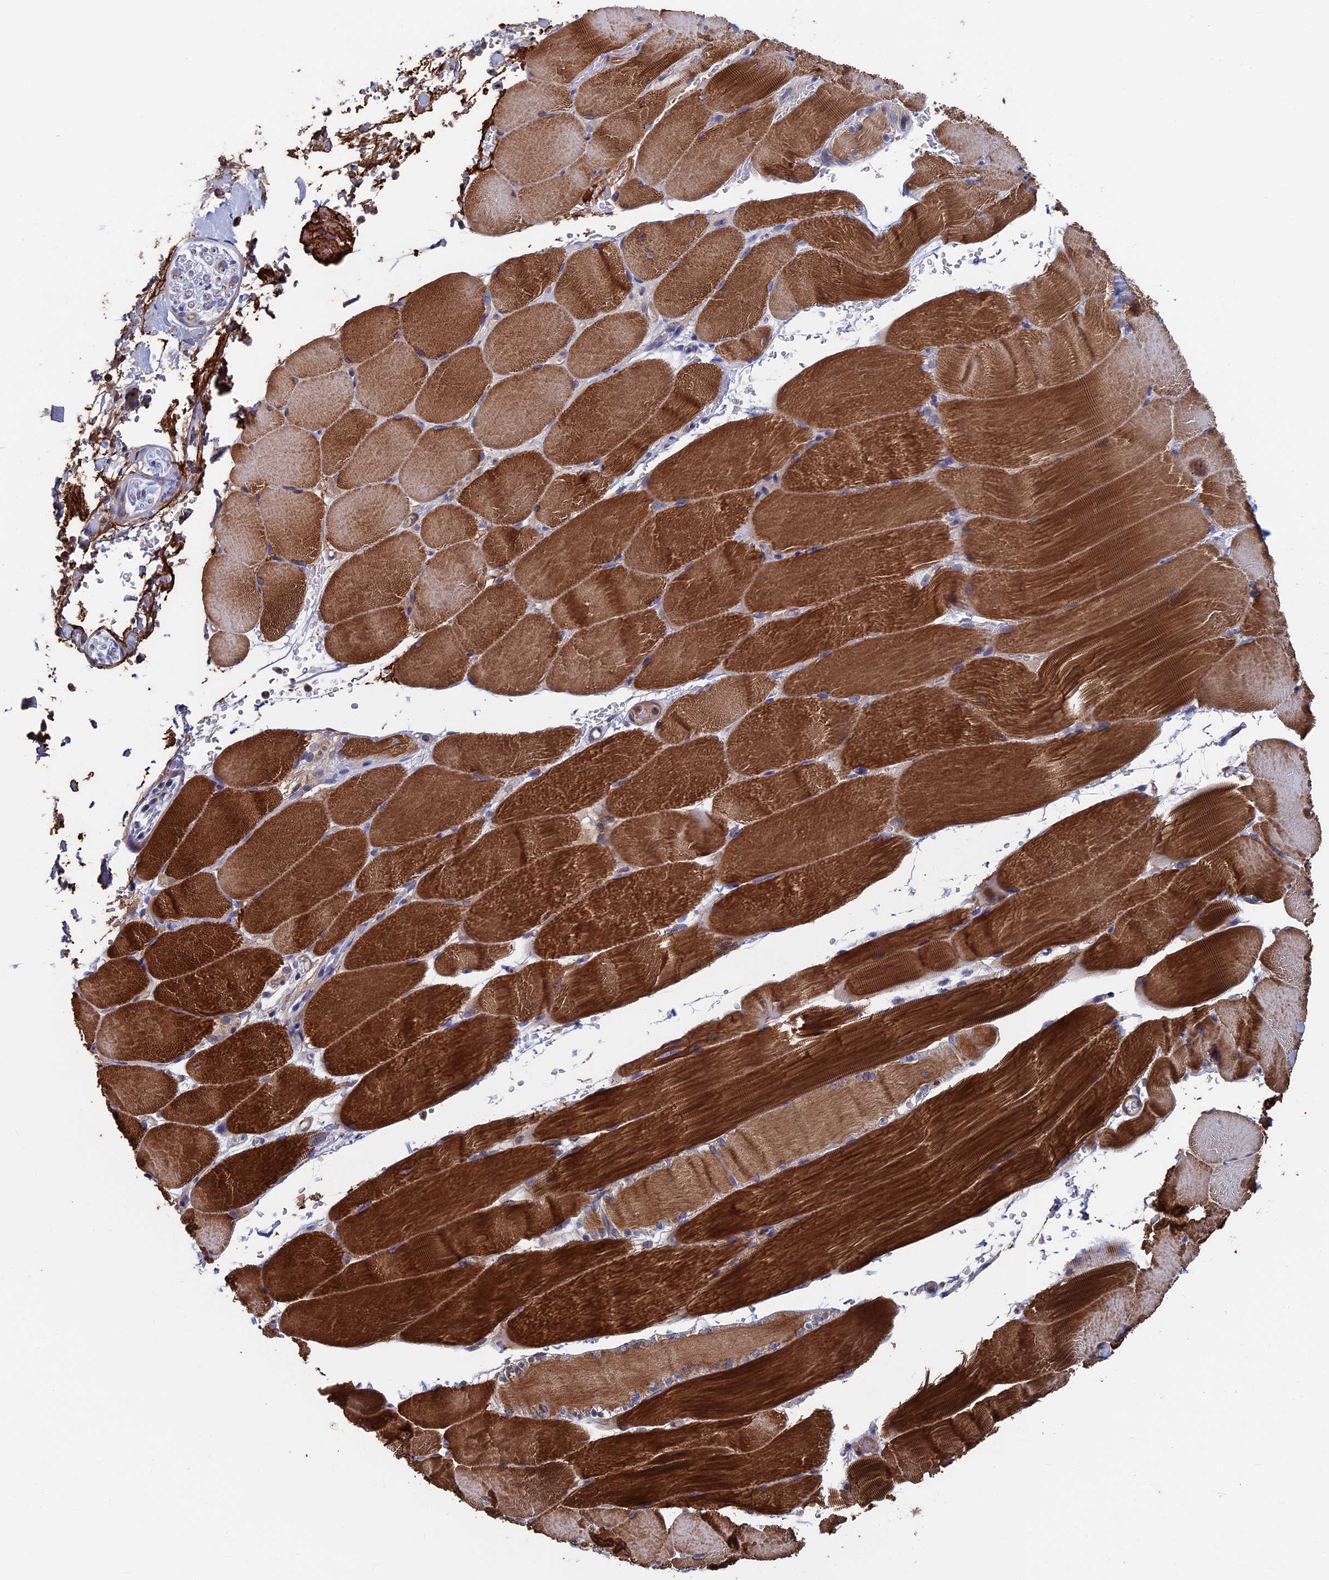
{"staining": {"intensity": "strong", "quantity": "25%-75%", "location": "cytoplasmic/membranous"}, "tissue": "skeletal muscle", "cell_type": "Myocytes", "image_type": "normal", "snomed": [{"axis": "morphology", "description": "Normal tissue, NOS"}, {"axis": "topography", "description": "Skeletal muscle"}, {"axis": "topography", "description": "Parathyroid gland"}], "caption": "Protein expression analysis of benign skeletal muscle shows strong cytoplasmic/membranous expression in about 25%-75% of myocytes. Ihc stains the protein of interest in brown and the nuclei are stained blue.", "gene": "DNAJC3", "patient": {"sex": "female", "age": 37}}